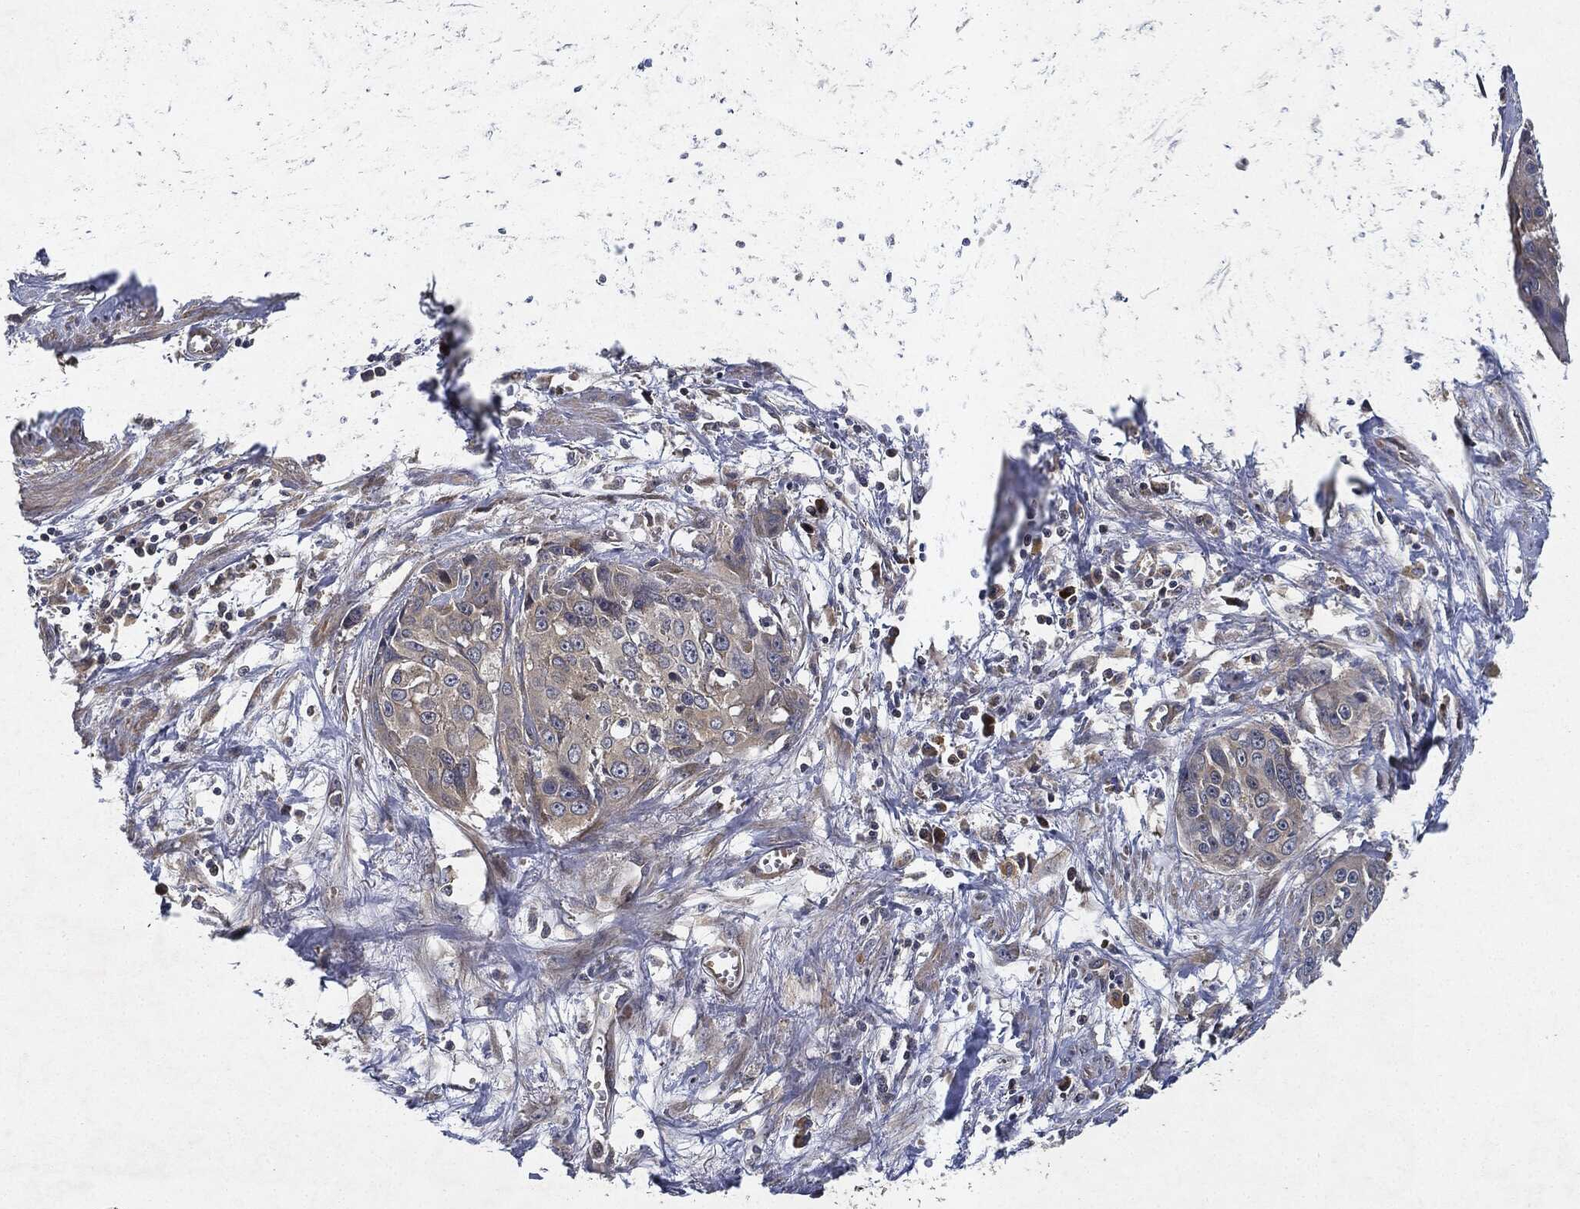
{"staining": {"intensity": "negative", "quantity": "none", "location": "none"}, "tissue": "cervical cancer", "cell_type": "Tumor cells", "image_type": "cancer", "snomed": [{"axis": "morphology", "description": "Squamous cell carcinoma, NOS"}, {"axis": "topography", "description": "Cervix"}], "caption": "DAB (3,3'-diaminobenzidine) immunohistochemical staining of cervical cancer shows no significant expression in tumor cells. (DAB immunohistochemistry, high magnification).", "gene": "MLST8", "patient": {"sex": "female", "age": 58}}